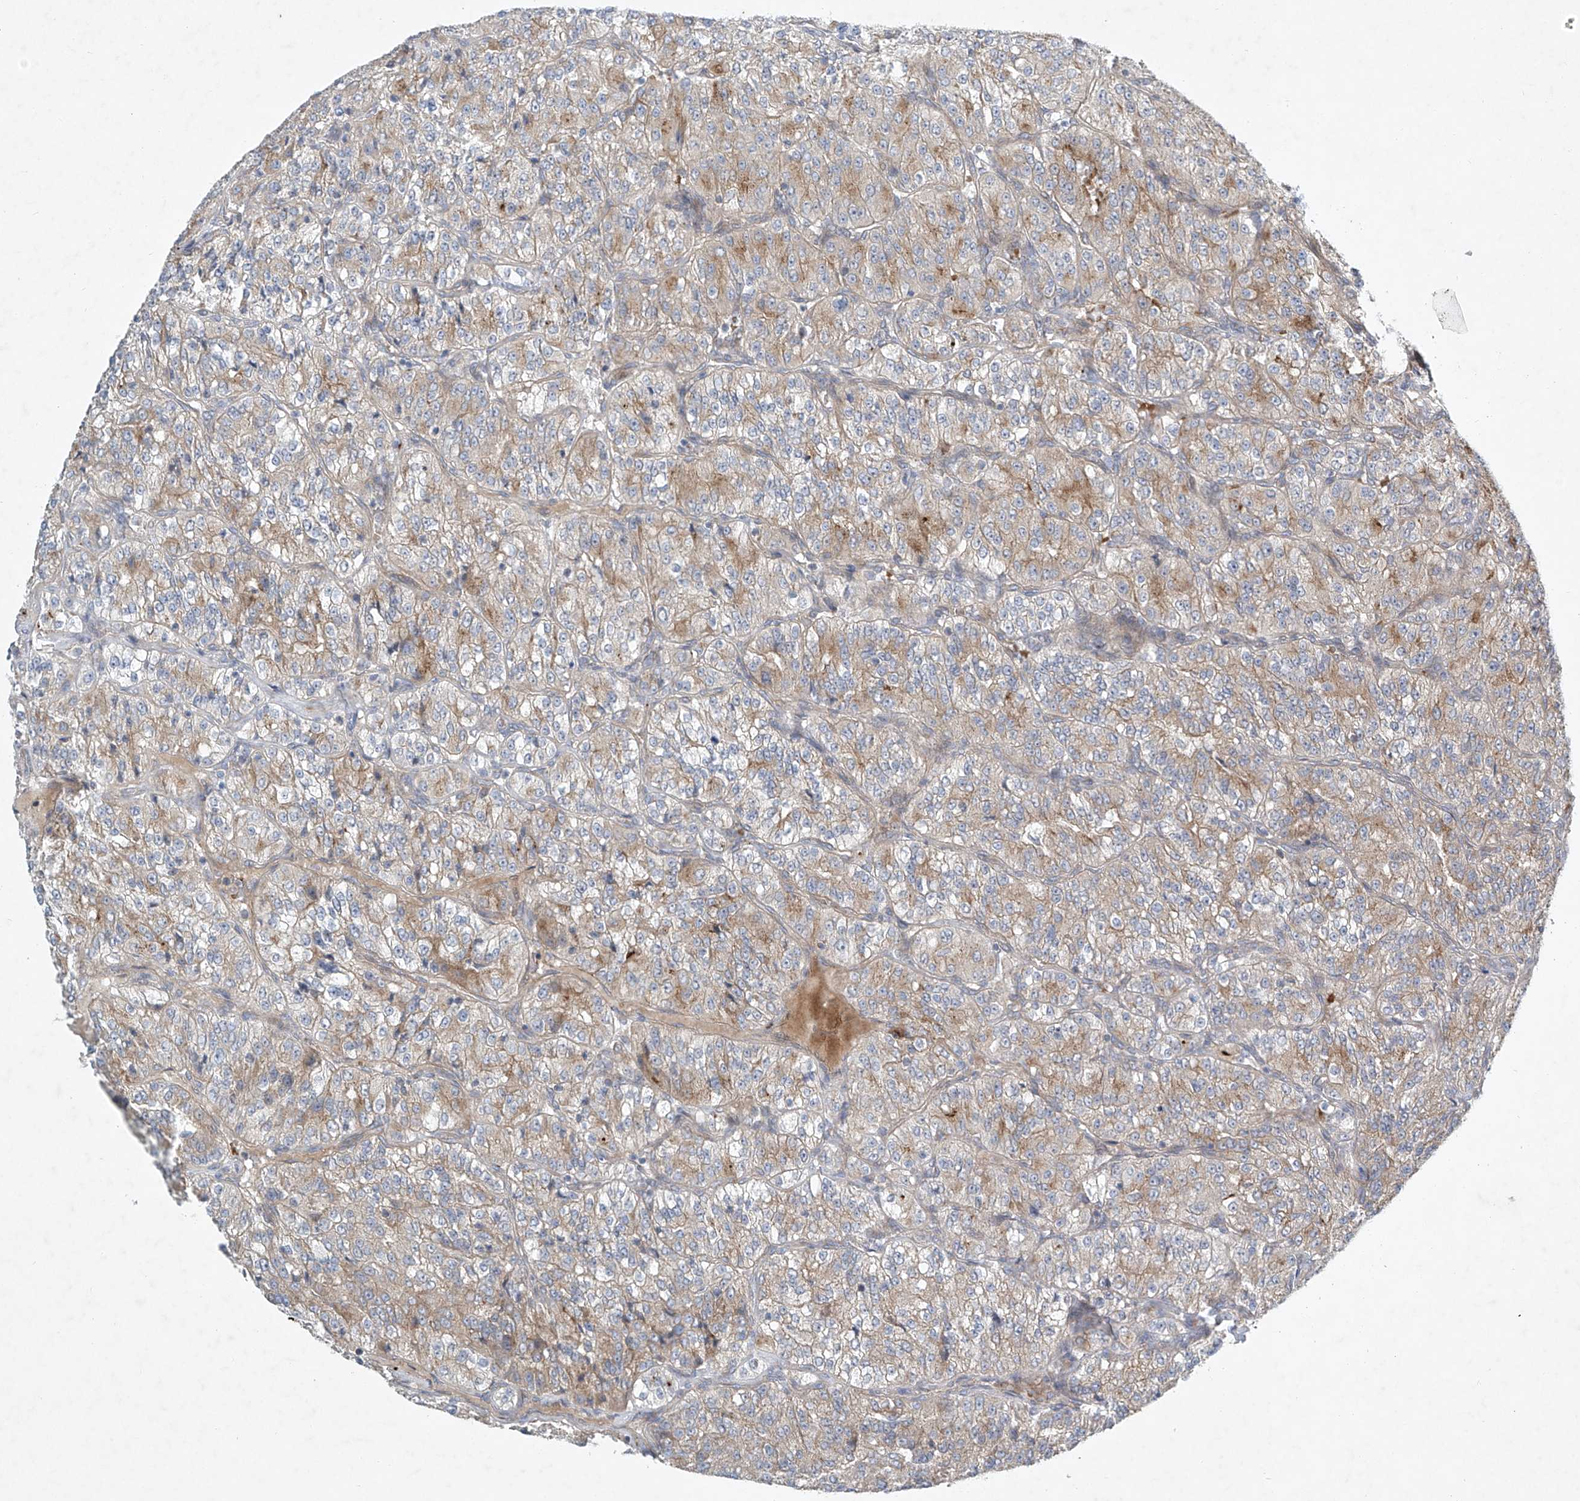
{"staining": {"intensity": "moderate", "quantity": "25%-75%", "location": "cytoplasmic/membranous"}, "tissue": "renal cancer", "cell_type": "Tumor cells", "image_type": "cancer", "snomed": [{"axis": "morphology", "description": "Adenocarcinoma, NOS"}, {"axis": "topography", "description": "Kidney"}], "caption": "The image reveals immunohistochemical staining of renal adenocarcinoma. There is moderate cytoplasmic/membranous positivity is identified in approximately 25%-75% of tumor cells. (DAB (3,3'-diaminobenzidine) IHC with brightfield microscopy, high magnification).", "gene": "TJAP1", "patient": {"sex": "female", "age": 63}}